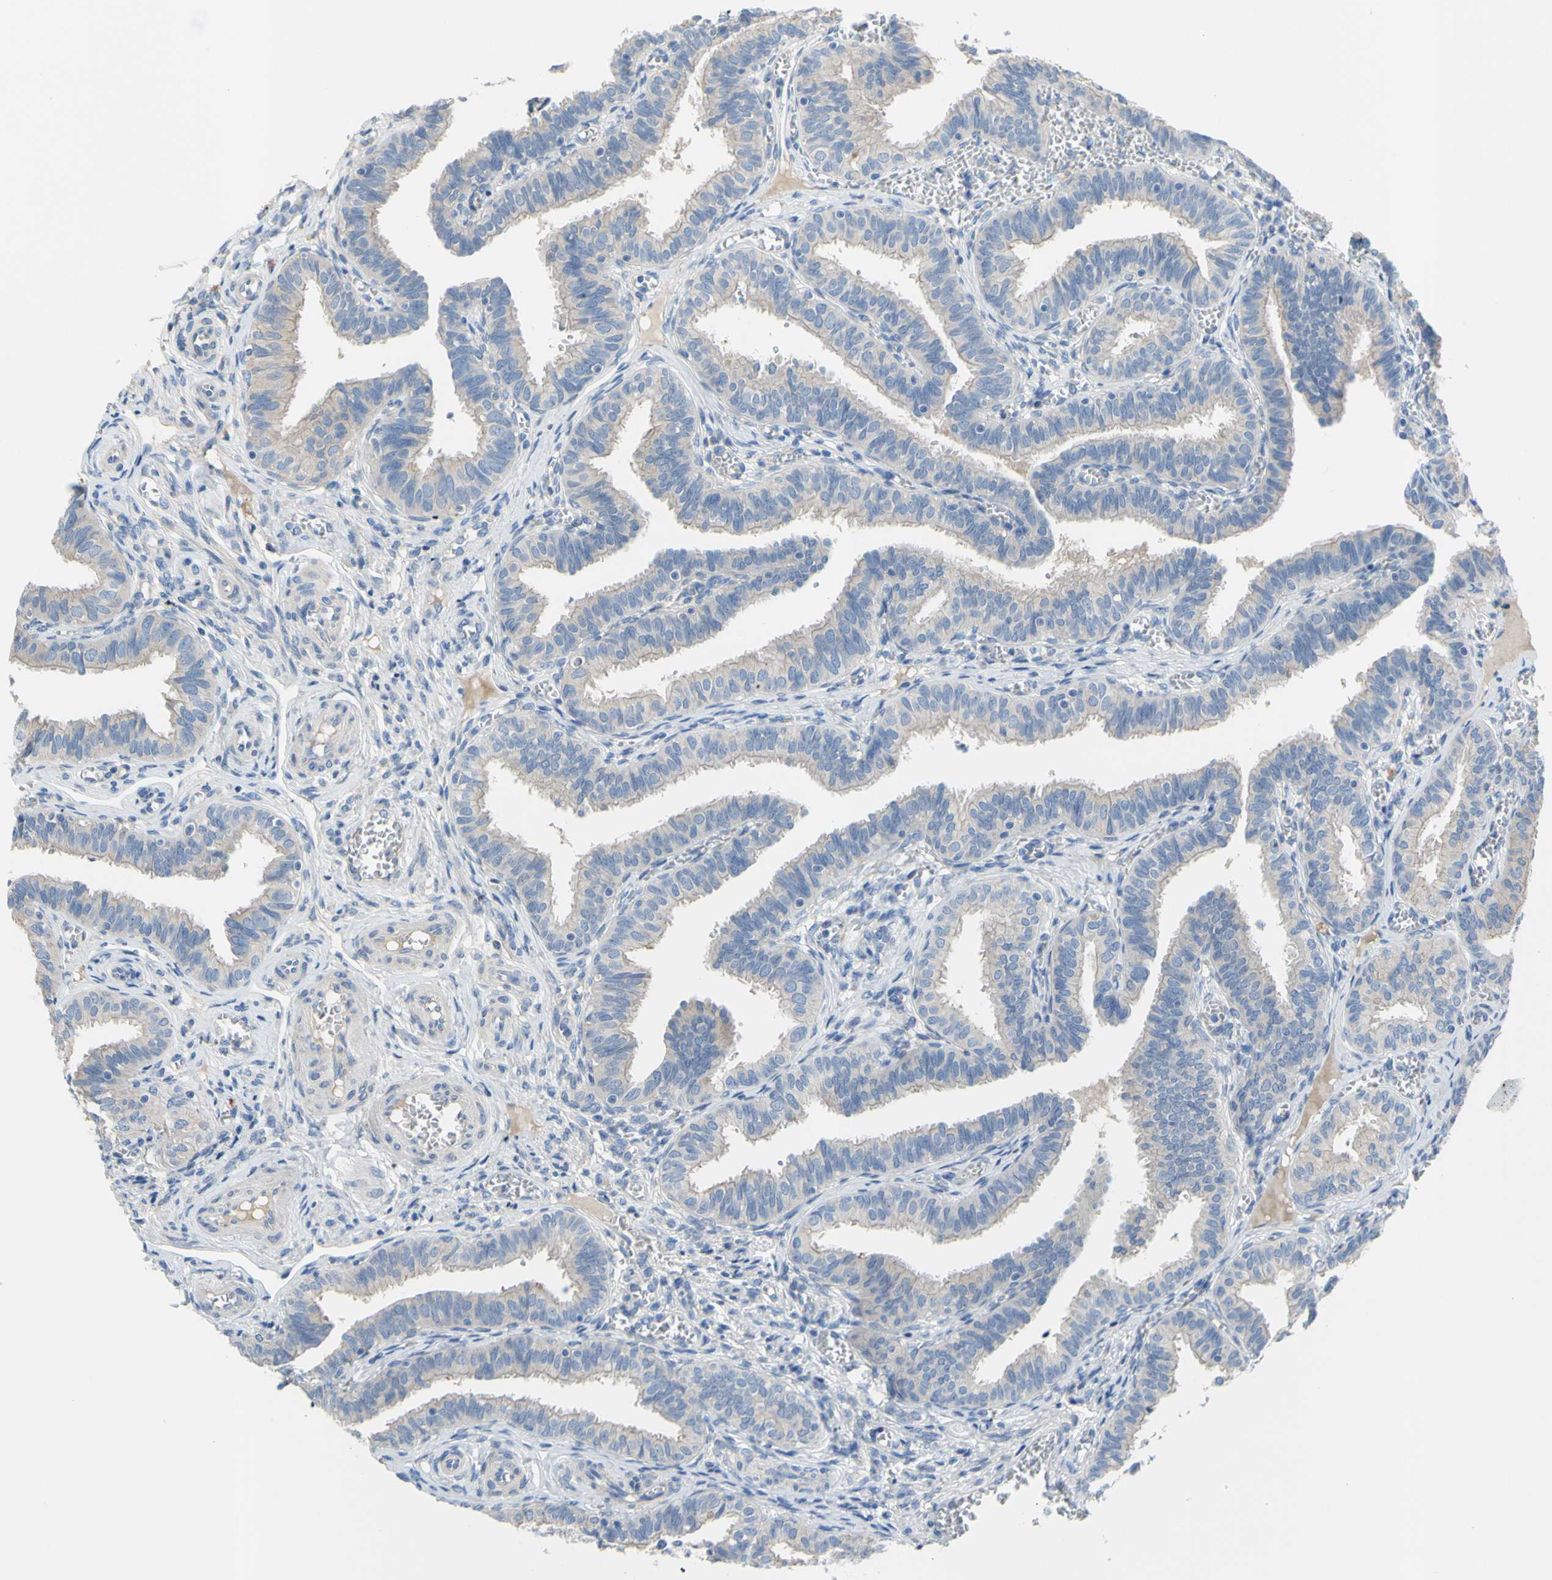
{"staining": {"intensity": "weak", "quantity": "25%-75%", "location": "cytoplasmic/membranous"}, "tissue": "fallopian tube", "cell_type": "Glandular cells", "image_type": "normal", "snomed": [{"axis": "morphology", "description": "Normal tissue, NOS"}, {"axis": "topography", "description": "Fallopian tube"}], "caption": "IHC histopathology image of normal fallopian tube: fallopian tube stained using IHC reveals low levels of weak protein expression localized specifically in the cytoplasmic/membranous of glandular cells, appearing as a cytoplasmic/membranous brown color.", "gene": "TMEM59L", "patient": {"sex": "female", "age": 46}}